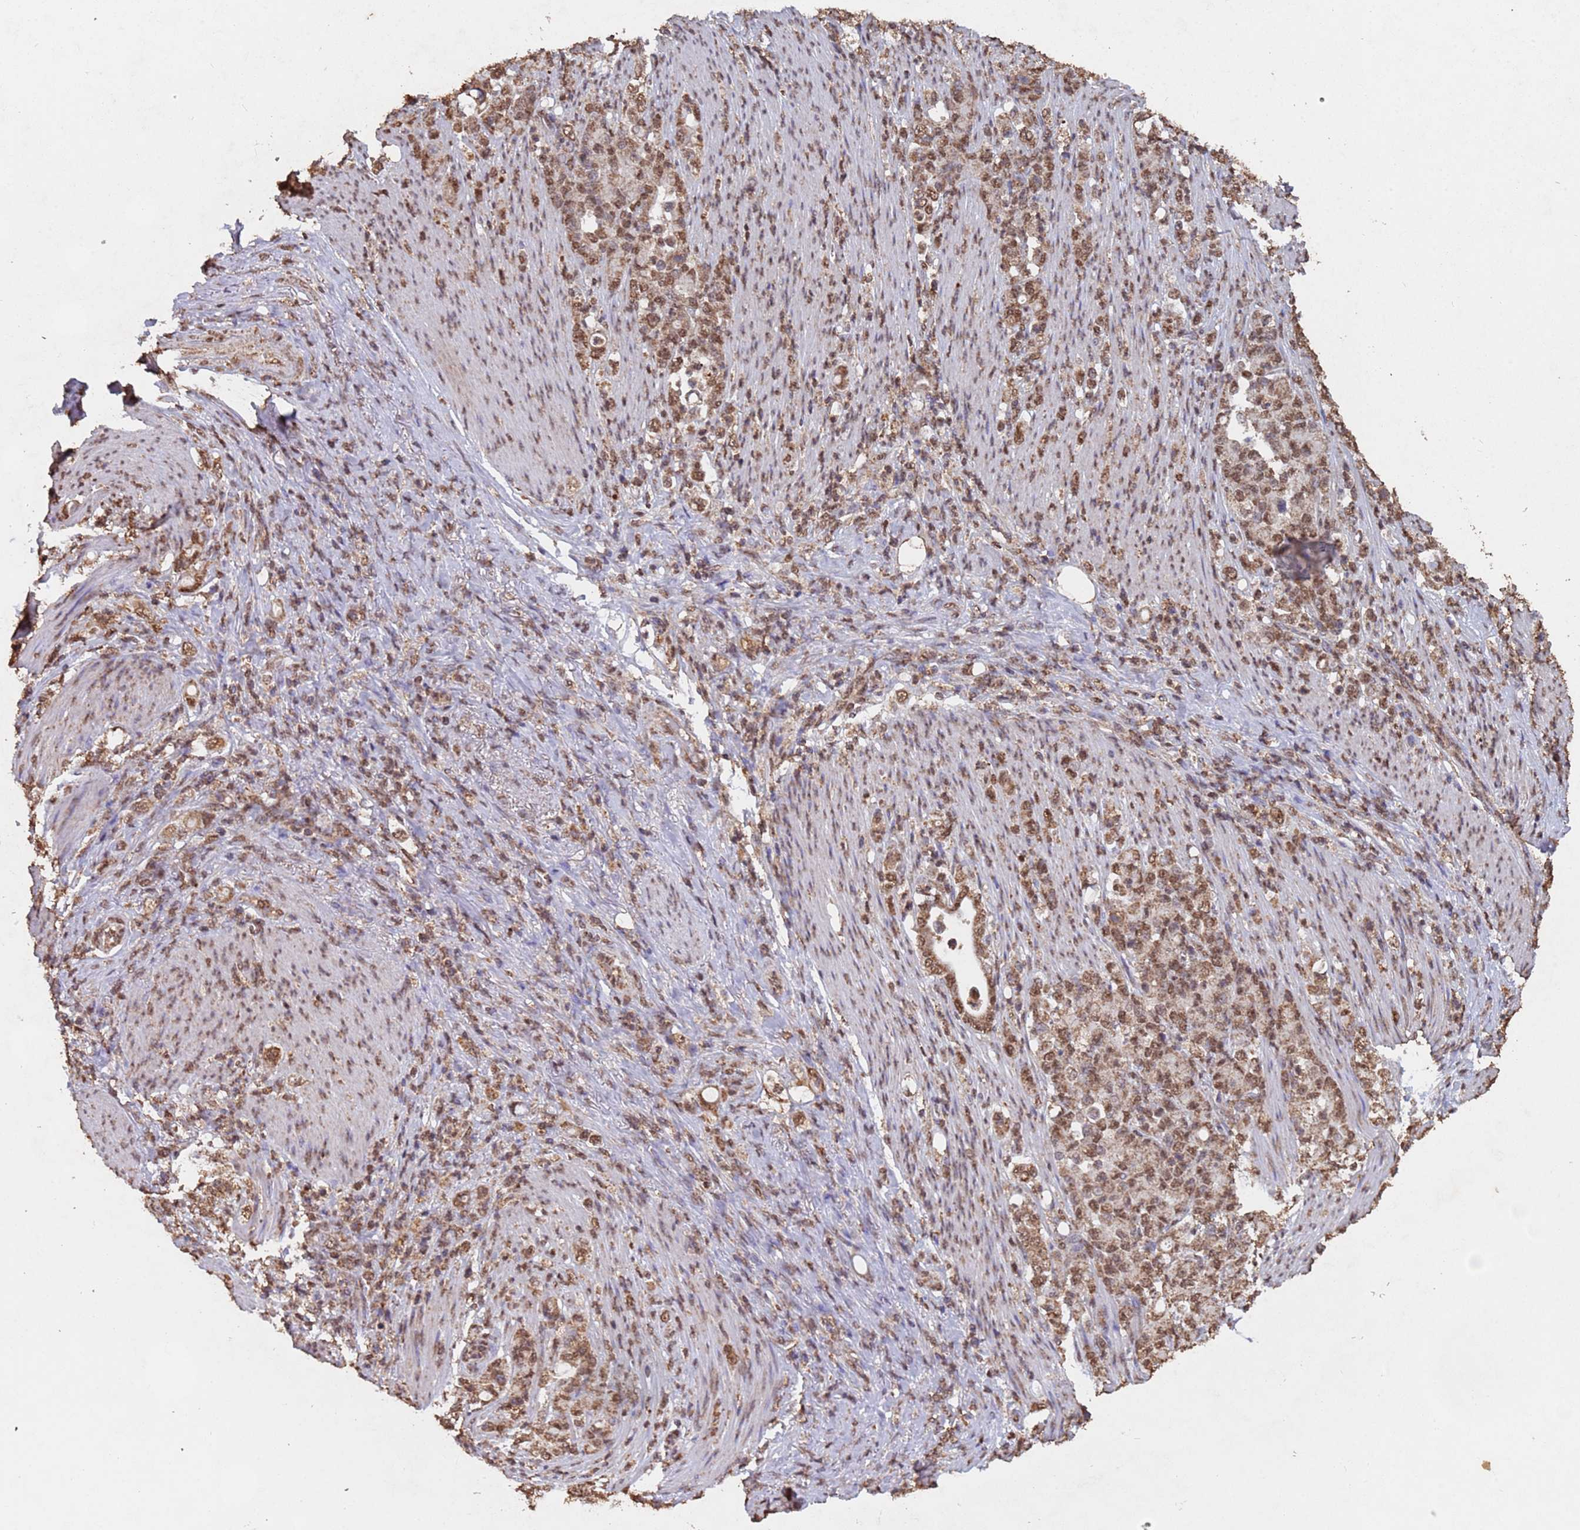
{"staining": {"intensity": "moderate", "quantity": ">75%", "location": "cytoplasmic/membranous,nuclear"}, "tissue": "stomach cancer", "cell_type": "Tumor cells", "image_type": "cancer", "snomed": [{"axis": "morphology", "description": "Normal tissue, NOS"}, {"axis": "morphology", "description": "Adenocarcinoma, NOS"}, {"axis": "topography", "description": "Stomach"}], "caption": "Immunohistochemical staining of stomach cancer displays medium levels of moderate cytoplasmic/membranous and nuclear positivity in approximately >75% of tumor cells.", "gene": "HDAC10", "patient": {"sex": "female", "age": 79}}